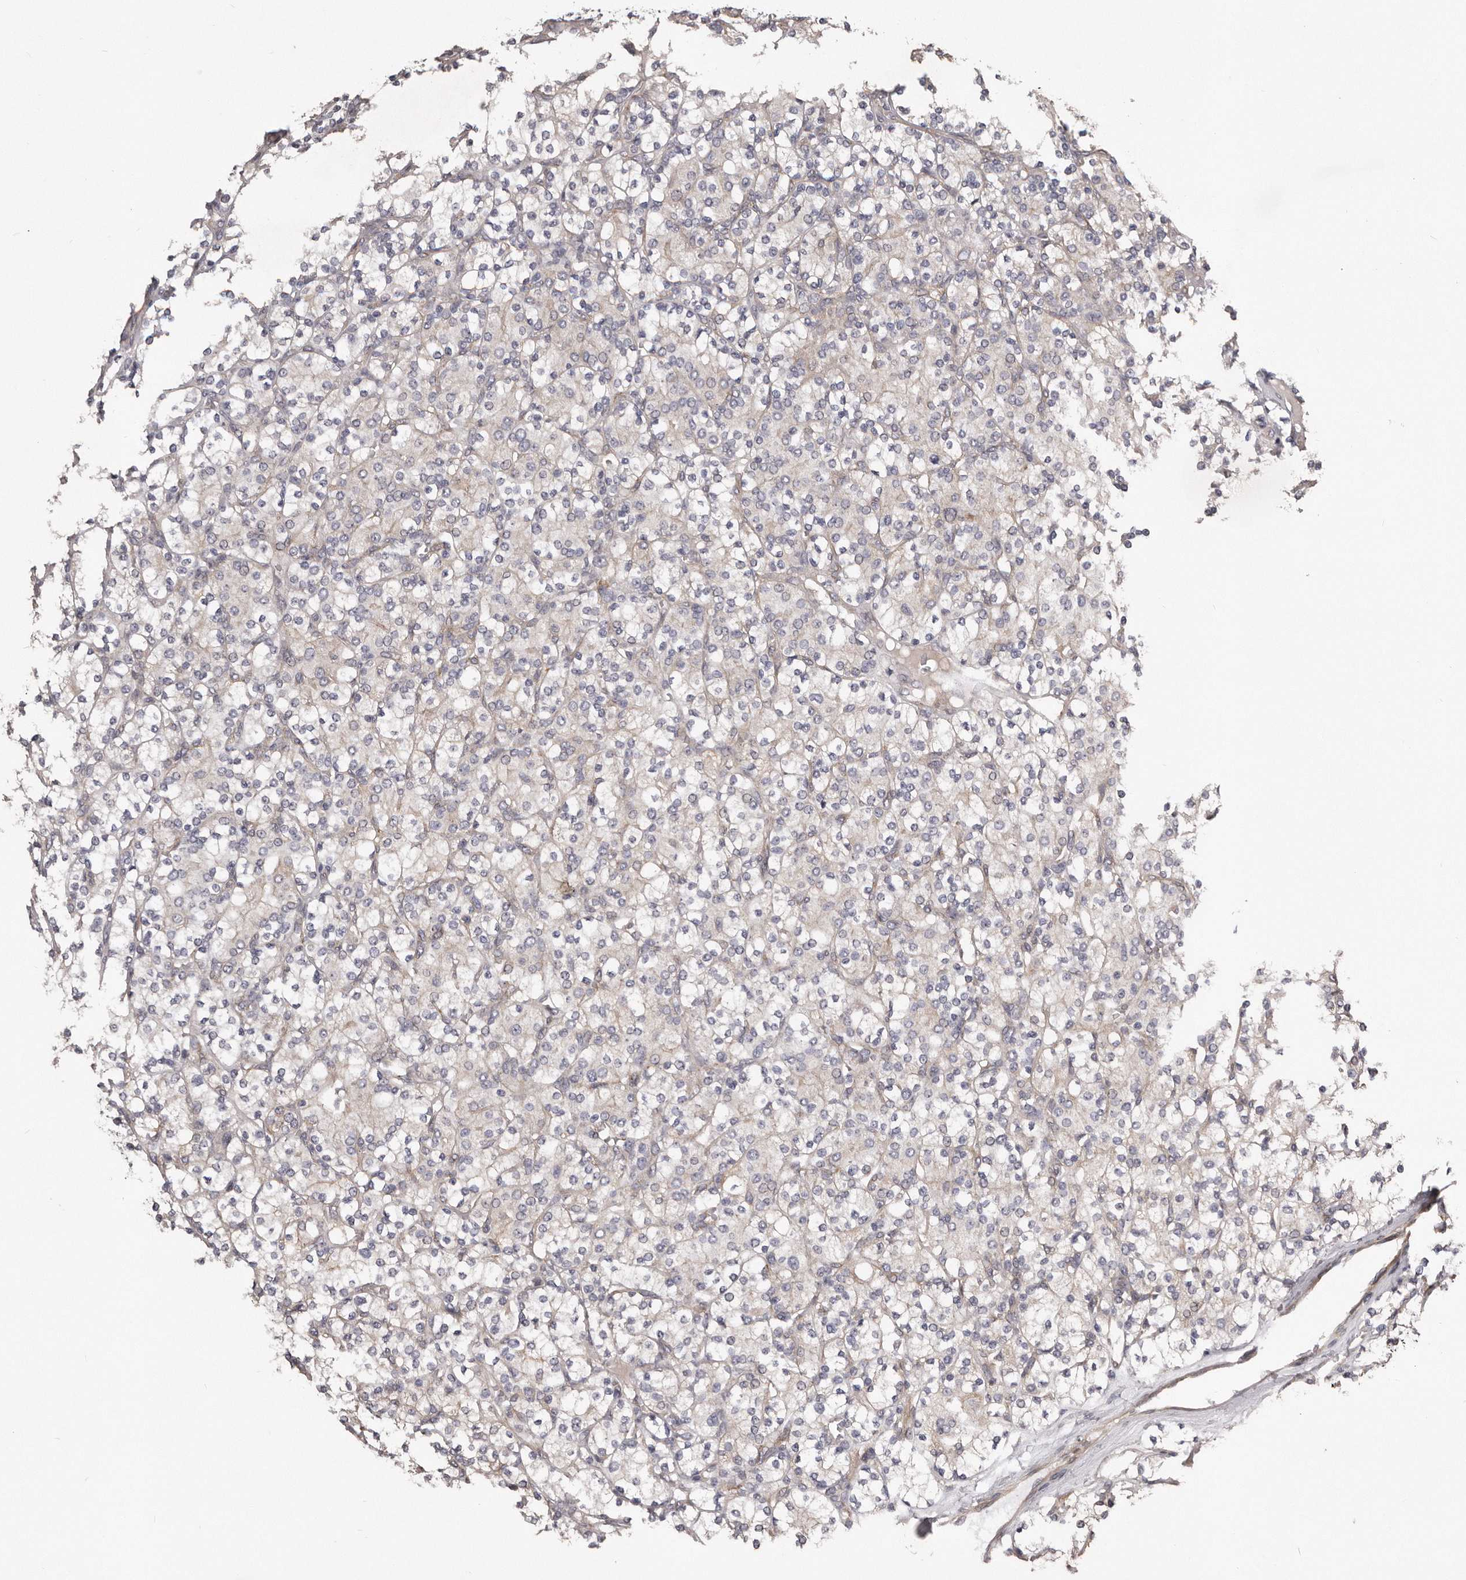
{"staining": {"intensity": "negative", "quantity": "none", "location": "none"}, "tissue": "renal cancer", "cell_type": "Tumor cells", "image_type": "cancer", "snomed": [{"axis": "morphology", "description": "Adenocarcinoma, NOS"}, {"axis": "topography", "description": "Kidney"}], "caption": "Tumor cells show no significant expression in renal adenocarcinoma. (Stains: DAB (3,3'-diaminobenzidine) immunohistochemistry (IHC) with hematoxylin counter stain, Microscopy: brightfield microscopy at high magnification).", "gene": "ARMCX1", "patient": {"sex": "male", "age": 77}}